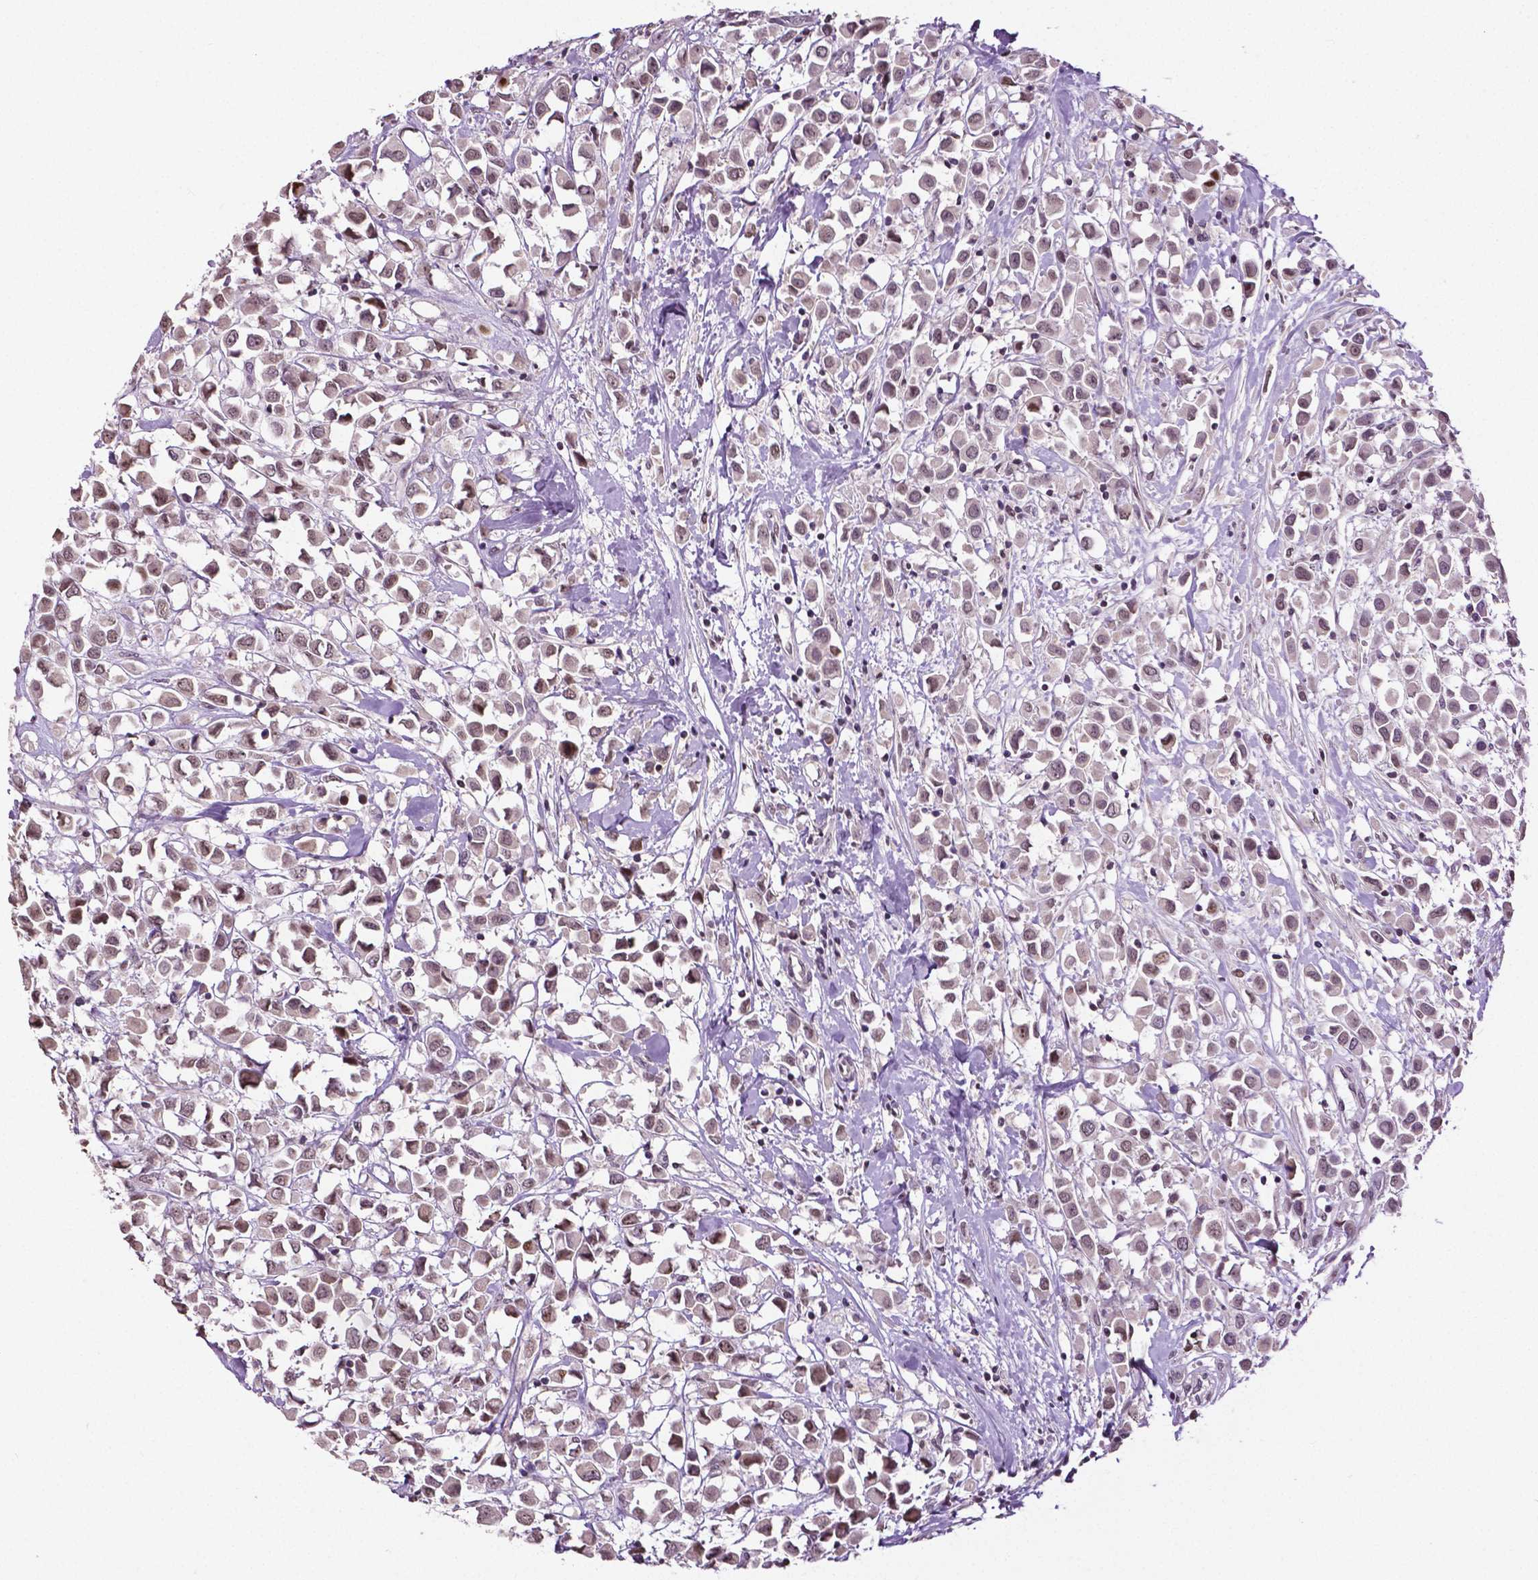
{"staining": {"intensity": "weak", "quantity": "25%-75%", "location": "nuclear"}, "tissue": "breast cancer", "cell_type": "Tumor cells", "image_type": "cancer", "snomed": [{"axis": "morphology", "description": "Duct carcinoma"}, {"axis": "topography", "description": "Breast"}], "caption": "High-power microscopy captured an immunohistochemistry micrograph of breast intraductal carcinoma, revealing weak nuclear expression in approximately 25%-75% of tumor cells.", "gene": "DLX5", "patient": {"sex": "female", "age": 61}}